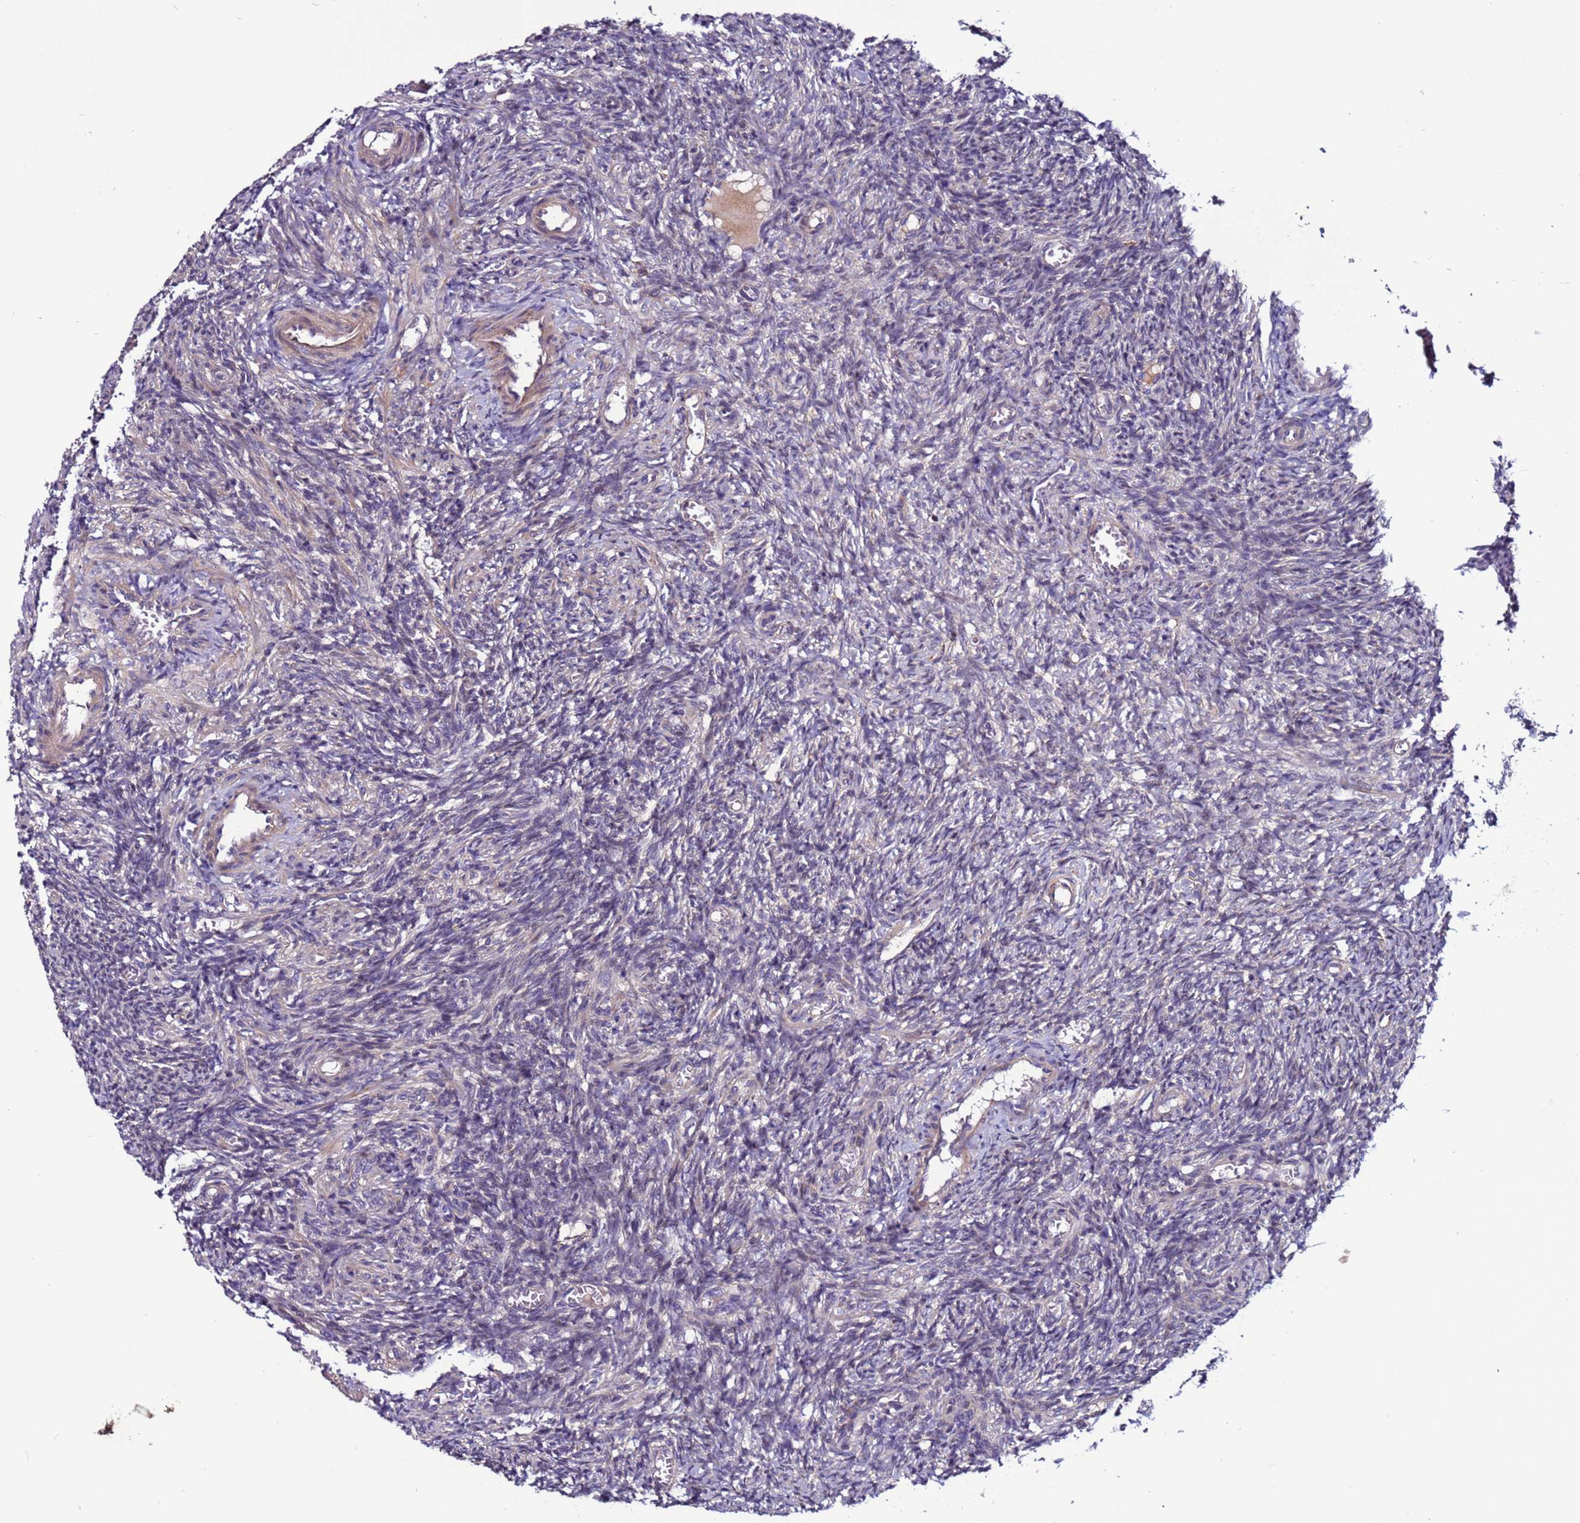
{"staining": {"intensity": "negative", "quantity": "none", "location": "none"}, "tissue": "ovary", "cell_type": "Ovarian stroma cells", "image_type": "normal", "snomed": [{"axis": "morphology", "description": "Normal tissue, NOS"}, {"axis": "topography", "description": "Ovary"}], "caption": "A high-resolution photomicrograph shows immunohistochemistry (IHC) staining of benign ovary, which demonstrates no significant expression in ovarian stroma cells. (IHC, brightfield microscopy, high magnification).", "gene": "GAREM1", "patient": {"sex": "female", "age": 27}}